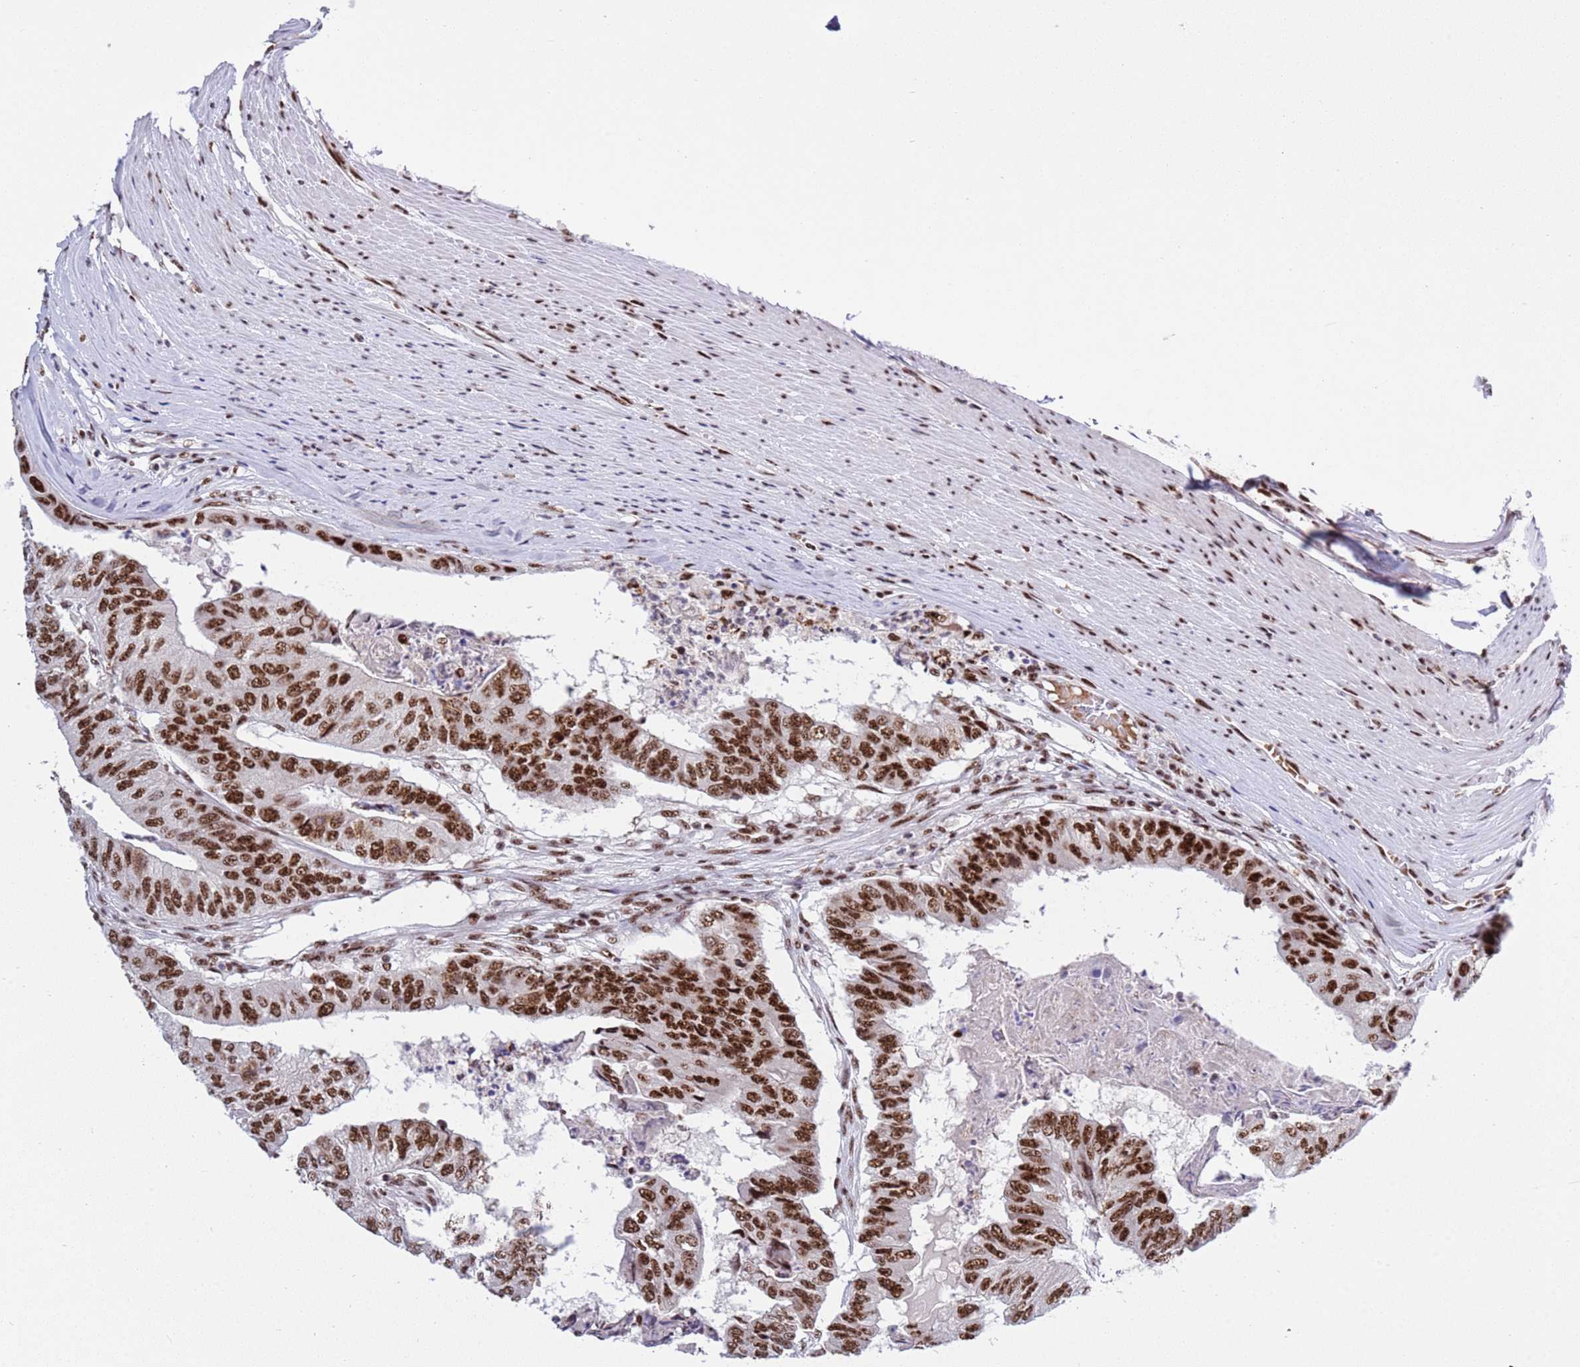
{"staining": {"intensity": "strong", "quantity": ">75%", "location": "nuclear"}, "tissue": "colorectal cancer", "cell_type": "Tumor cells", "image_type": "cancer", "snomed": [{"axis": "morphology", "description": "Adenocarcinoma, NOS"}, {"axis": "topography", "description": "Colon"}], "caption": "Brown immunohistochemical staining in human colorectal cancer shows strong nuclear expression in approximately >75% of tumor cells.", "gene": "THOC2", "patient": {"sex": "female", "age": 67}}